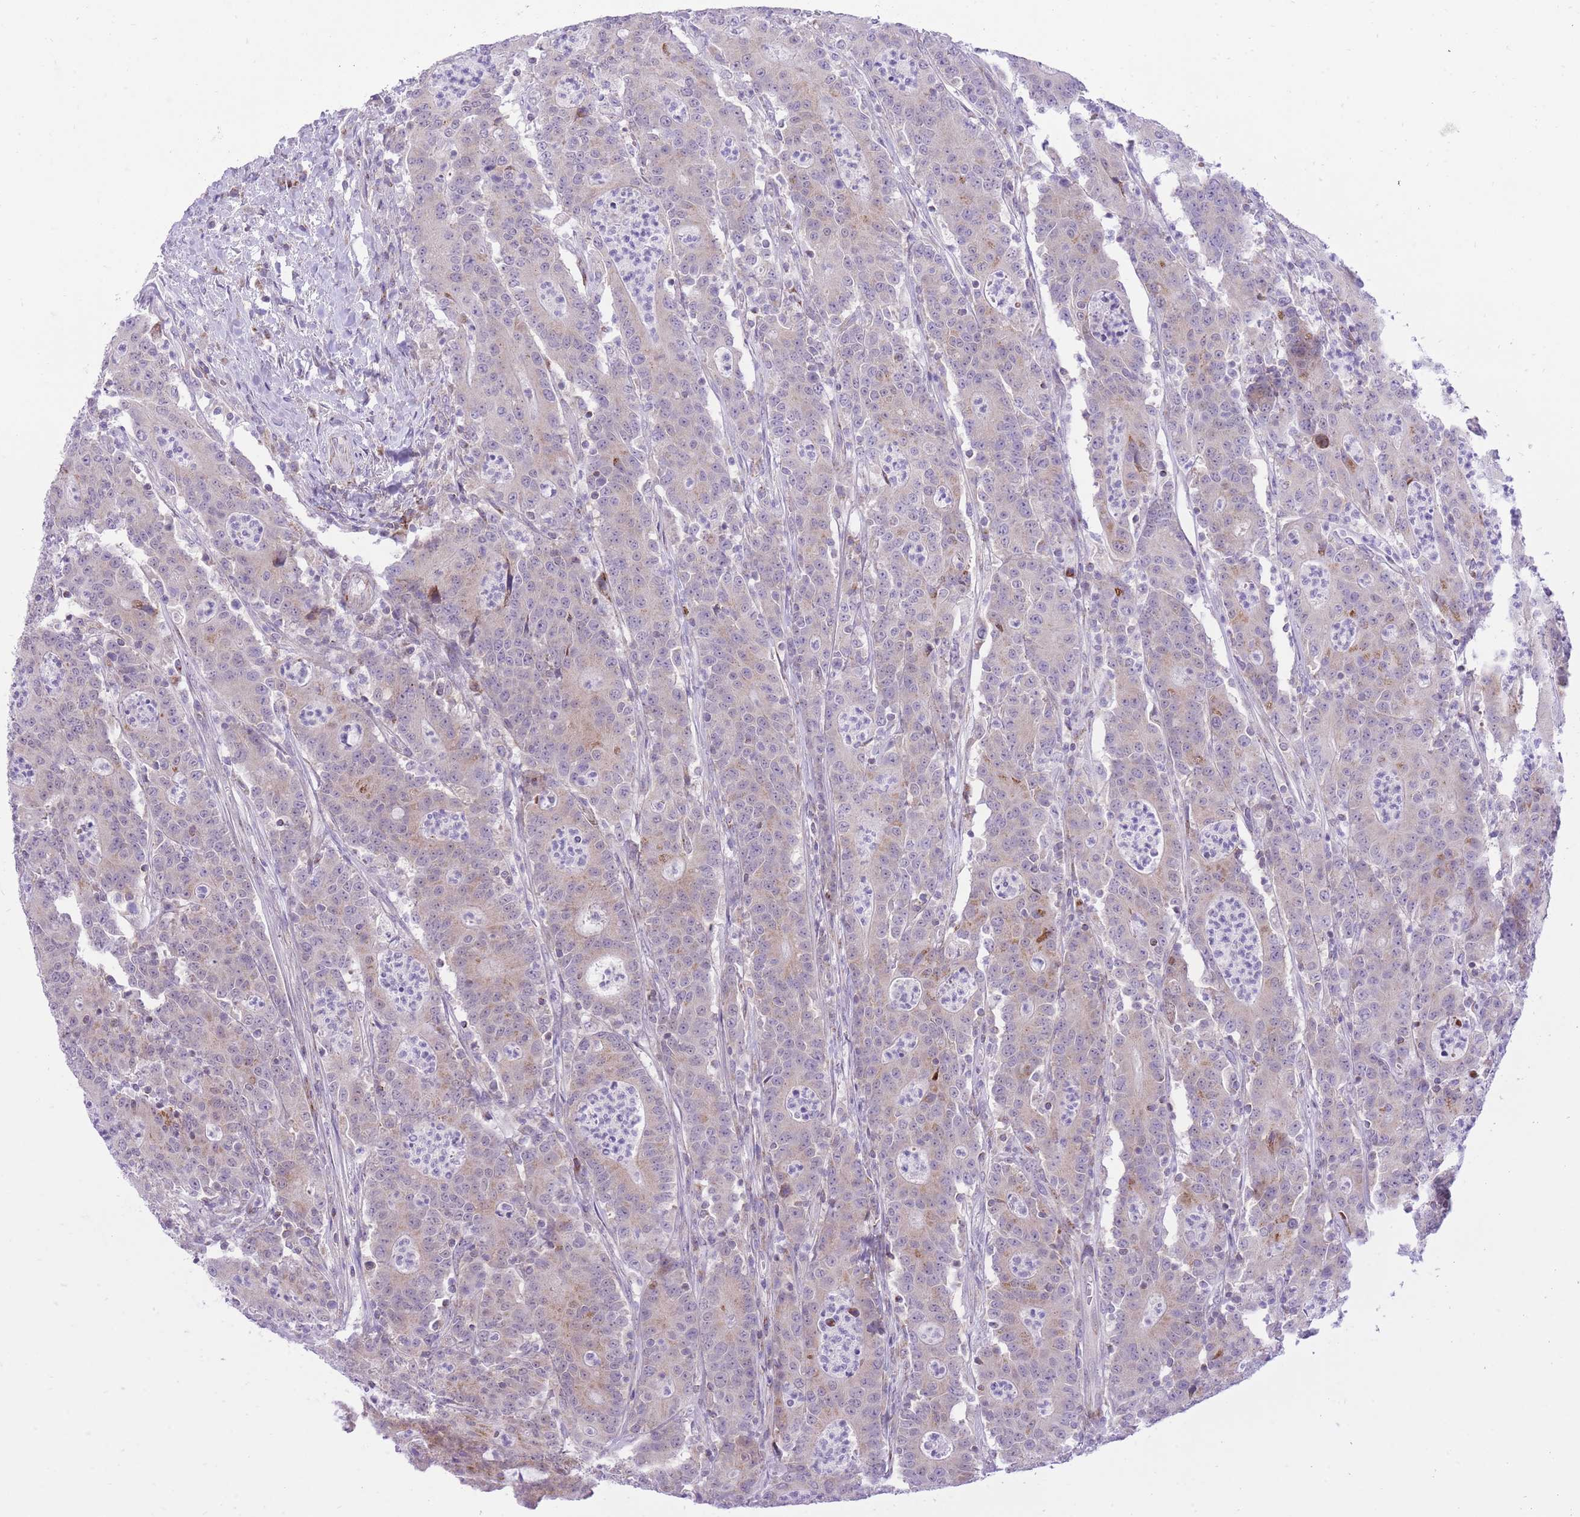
{"staining": {"intensity": "moderate", "quantity": "<25%", "location": "cytoplasmic/membranous"}, "tissue": "colorectal cancer", "cell_type": "Tumor cells", "image_type": "cancer", "snomed": [{"axis": "morphology", "description": "Adenocarcinoma, NOS"}, {"axis": "topography", "description": "Colon"}], "caption": "Protein expression analysis of human colorectal cancer (adenocarcinoma) reveals moderate cytoplasmic/membranous positivity in about <25% of tumor cells.", "gene": "DENND2D", "patient": {"sex": "male", "age": 83}}